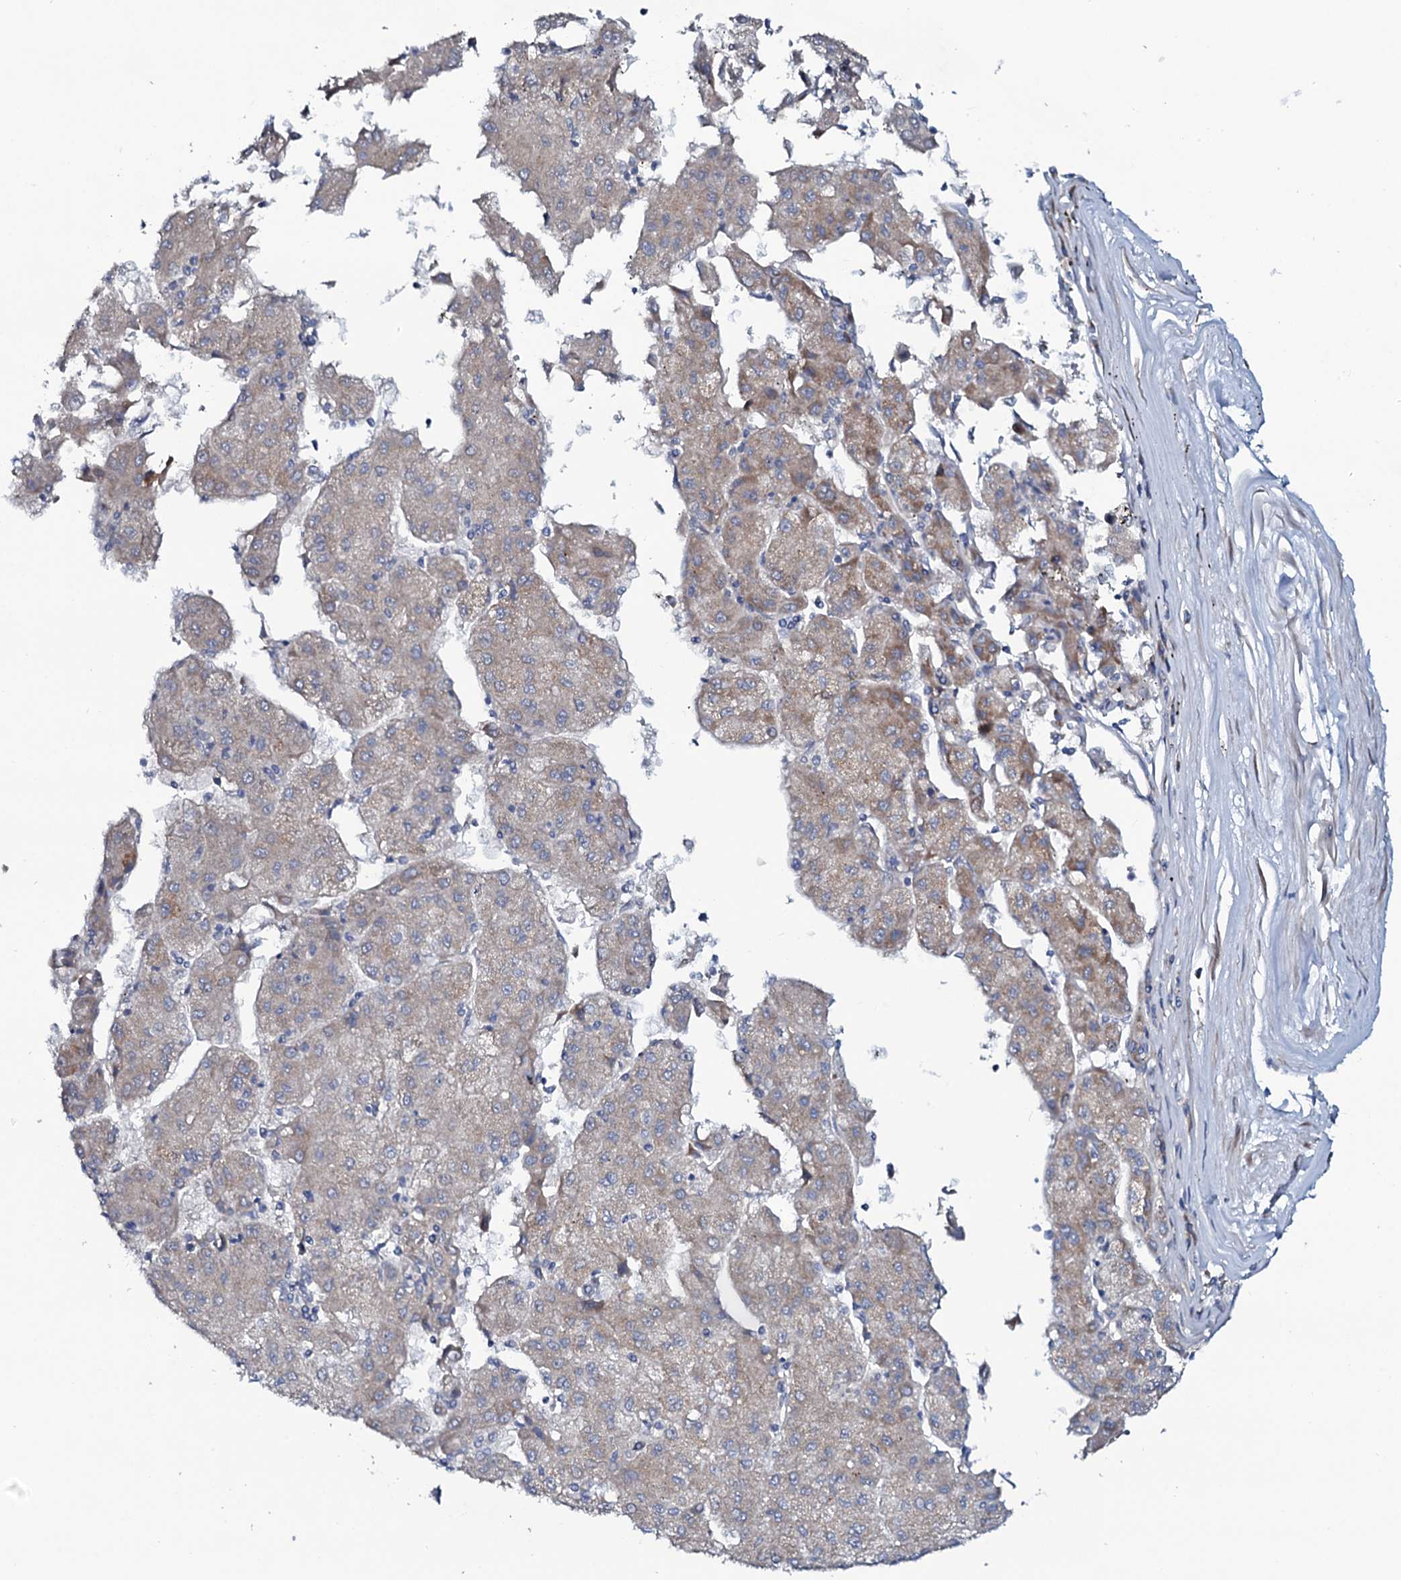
{"staining": {"intensity": "weak", "quantity": "25%-75%", "location": "cytoplasmic/membranous"}, "tissue": "liver cancer", "cell_type": "Tumor cells", "image_type": "cancer", "snomed": [{"axis": "morphology", "description": "Carcinoma, Hepatocellular, NOS"}, {"axis": "topography", "description": "Liver"}], "caption": "The histopathology image demonstrates immunohistochemical staining of liver cancer (hepatocellular carcinoma). There is weak cytoplasmic/membranous positivity is appreciated in approximately 25%-75% of tumor cells.", "gene": "STARD13", "patient": {"sex": "male", "age": 72}}